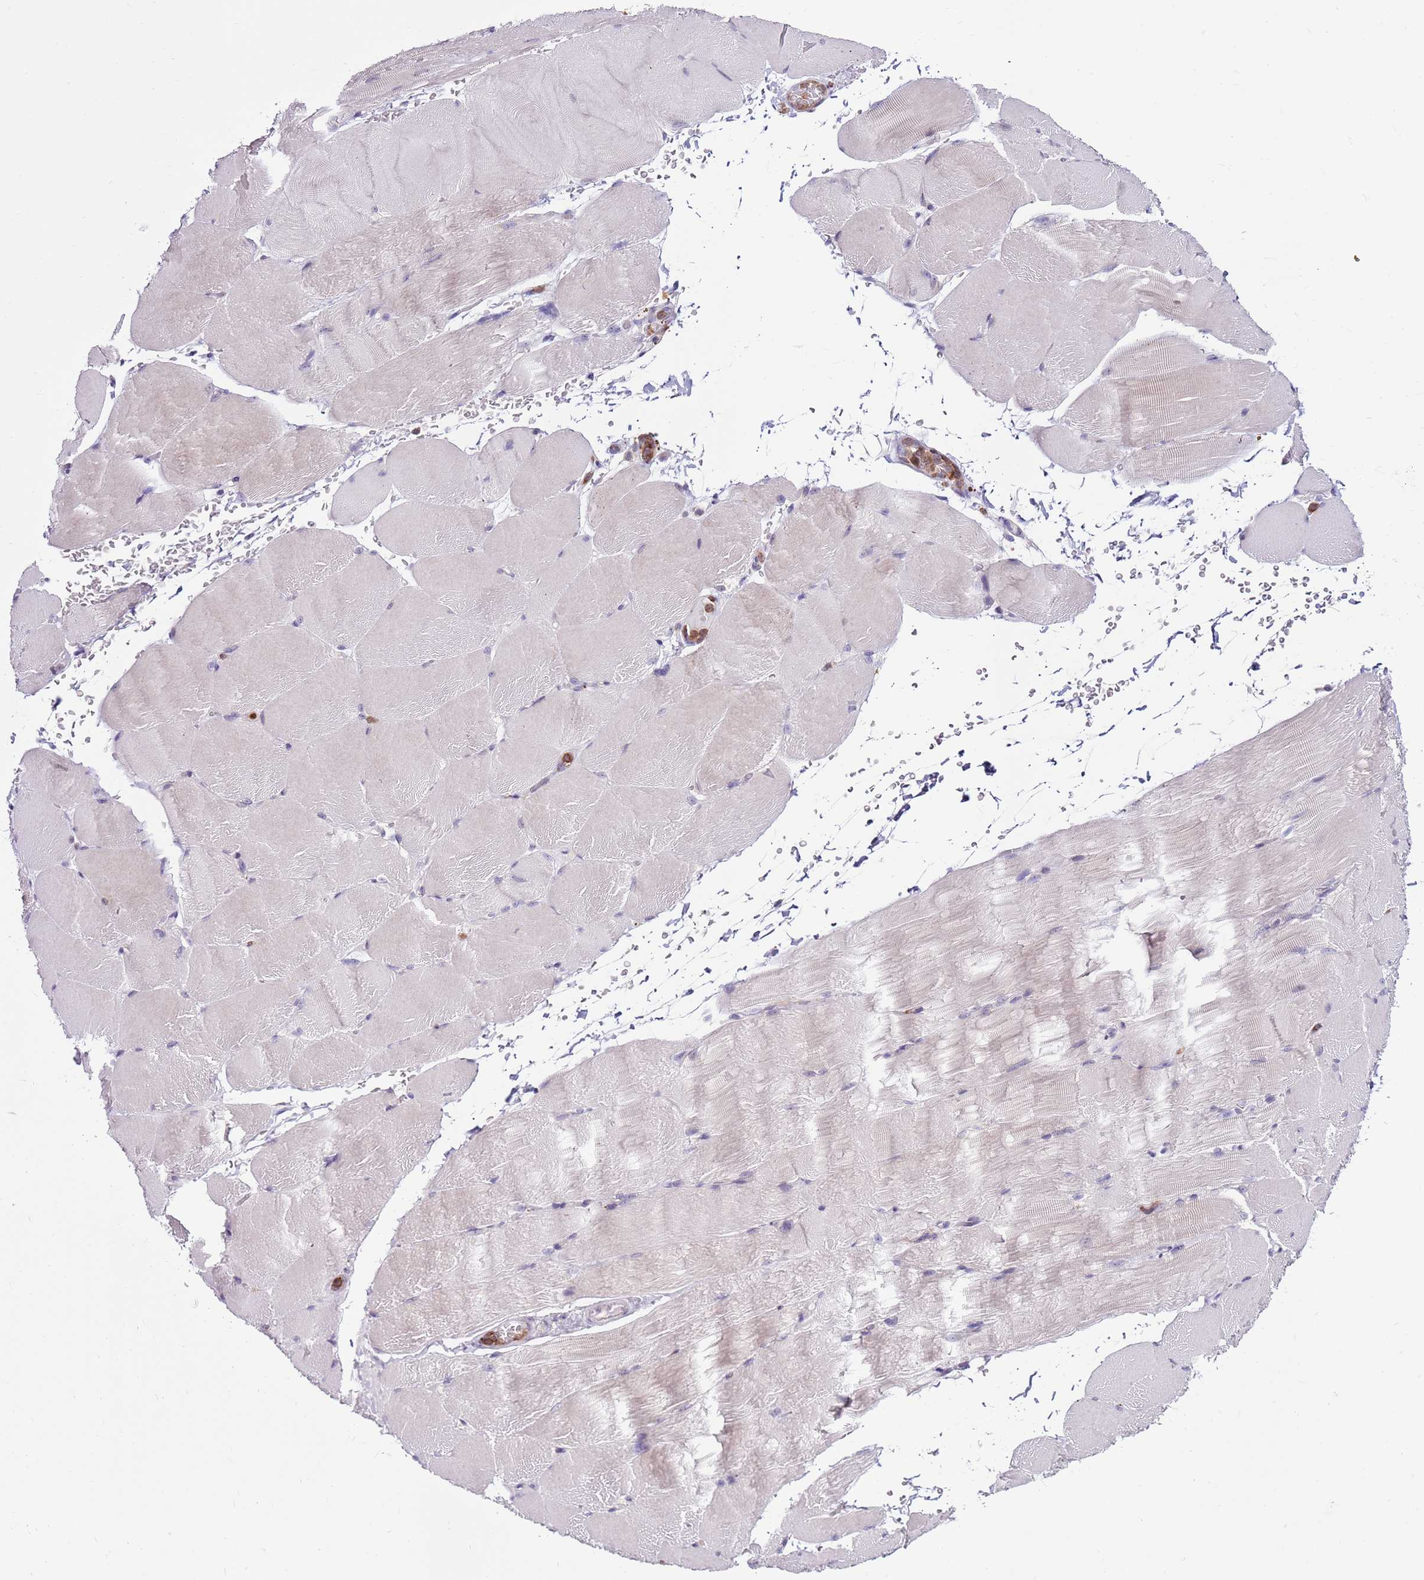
{"staining": {"intensity": "negative", "quantity": "none", "location": "none"}, "tissue": "skeletal muscle", "cell_type": "Myocytes", "image_type": "normal", "snomed": [{"axis": "morphology", "description": "Normal tissue, NOS"}, {"axis": "topography", "description": "Skeletal muscle"}, {"axis": "topography", "description": "Parathyroid gland"}], "caption": "Immunohistochemistry image of normal human skeletal muscle stained for a protein (brown), which reveals no staining in myocytes.", "gene": "ZSWIM1", "patient": {"sex": "female", "age": 37}}